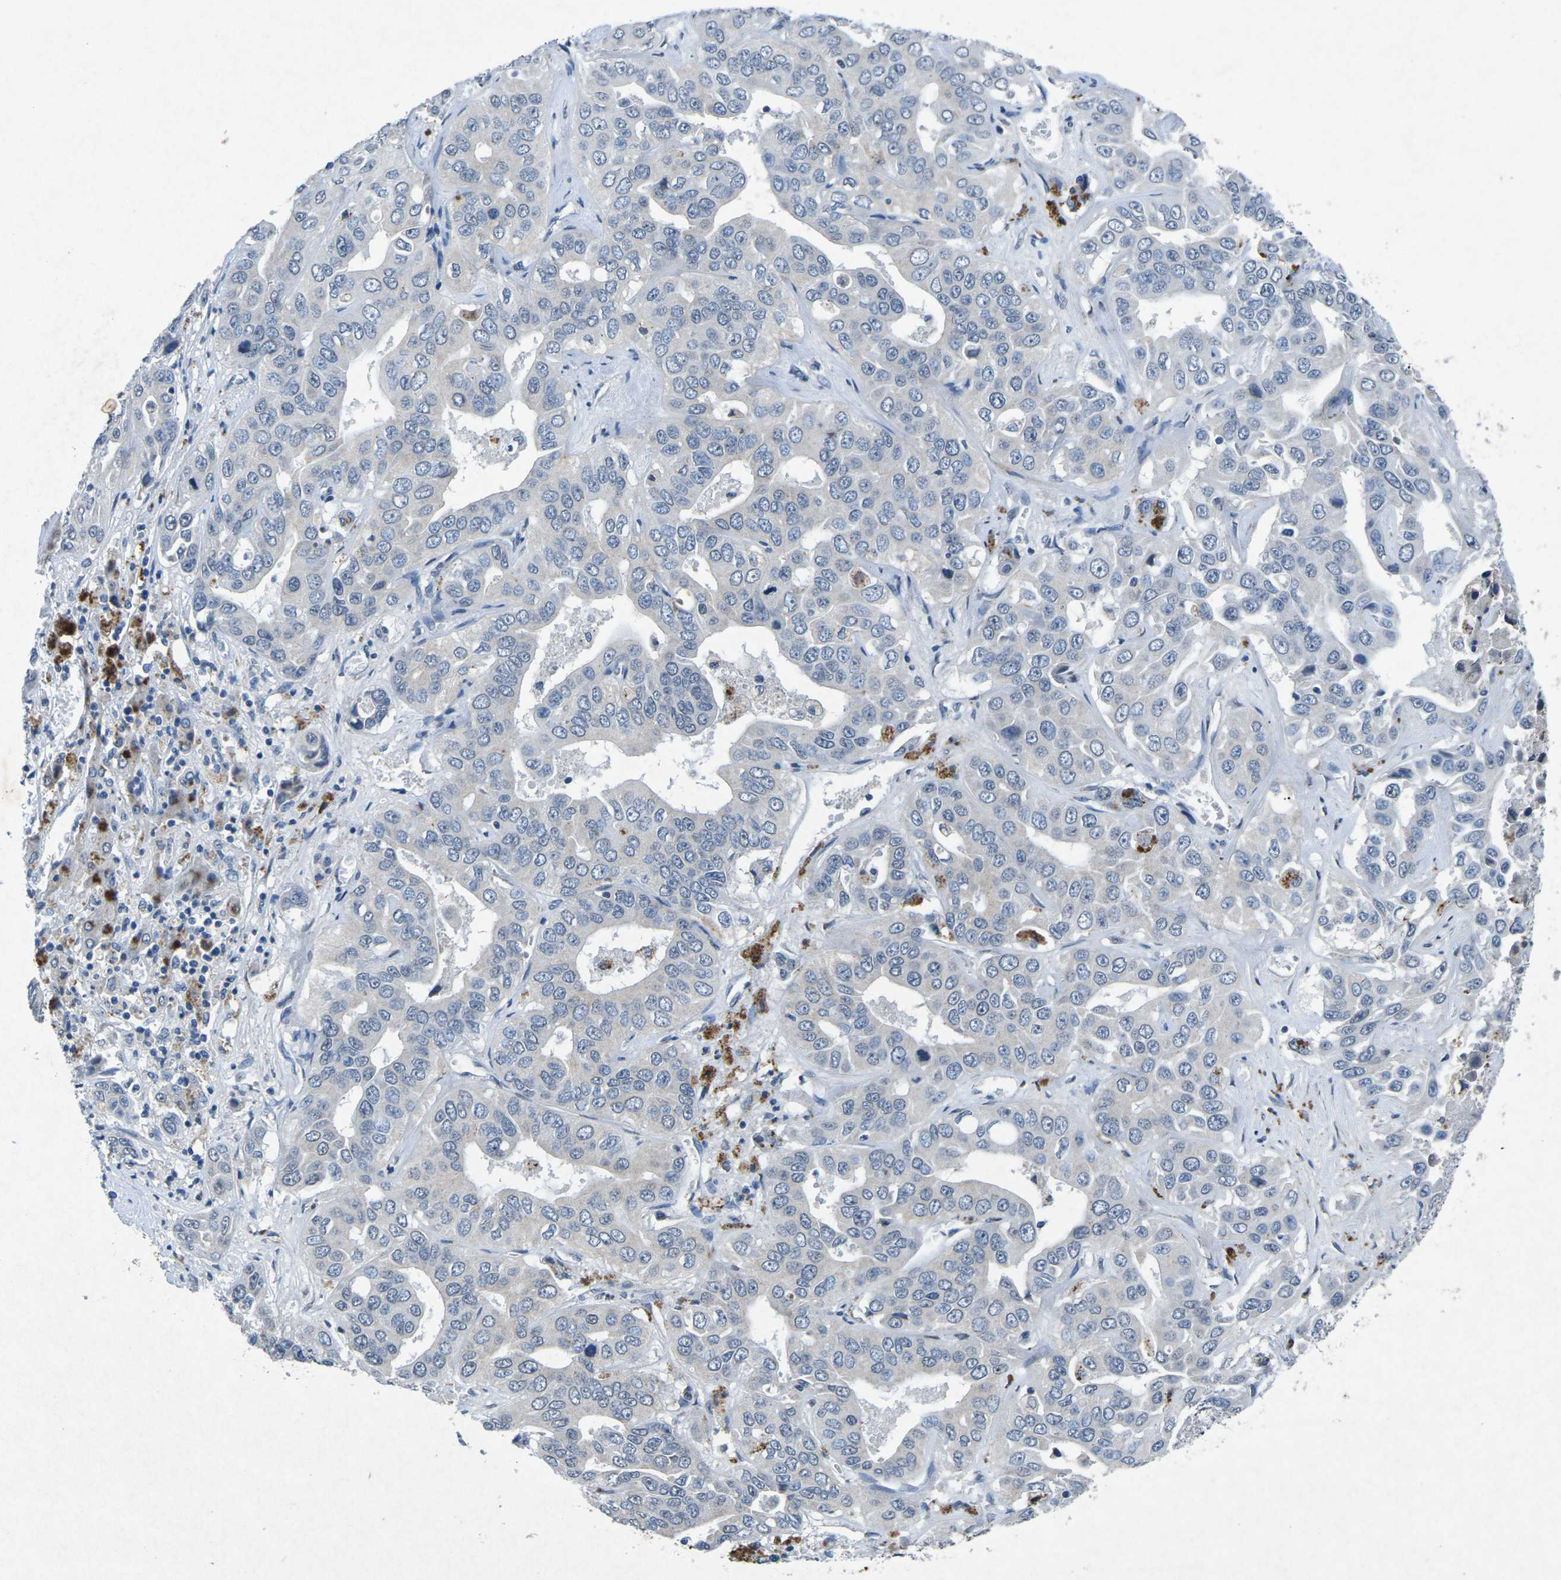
{"staining": {"intensity": "negative", "quantity": "none", "location": "none"}, "tissue": "liver cancer", "cell_type": "Tumor cells", "image_type": "cancer", "snomed": [{"axis": "morphology", "description": "Cholangiocarcinoma"}, {"axis": "topography", "description": "Liver"}], "caption": "A high-resolution histopathology image shows IHC staining of liver cholangiocarcinoma, which reveals no significant positivity in tumor cells.", "gene": "PLG", "patient": {"sex": "female", "age": 52}}